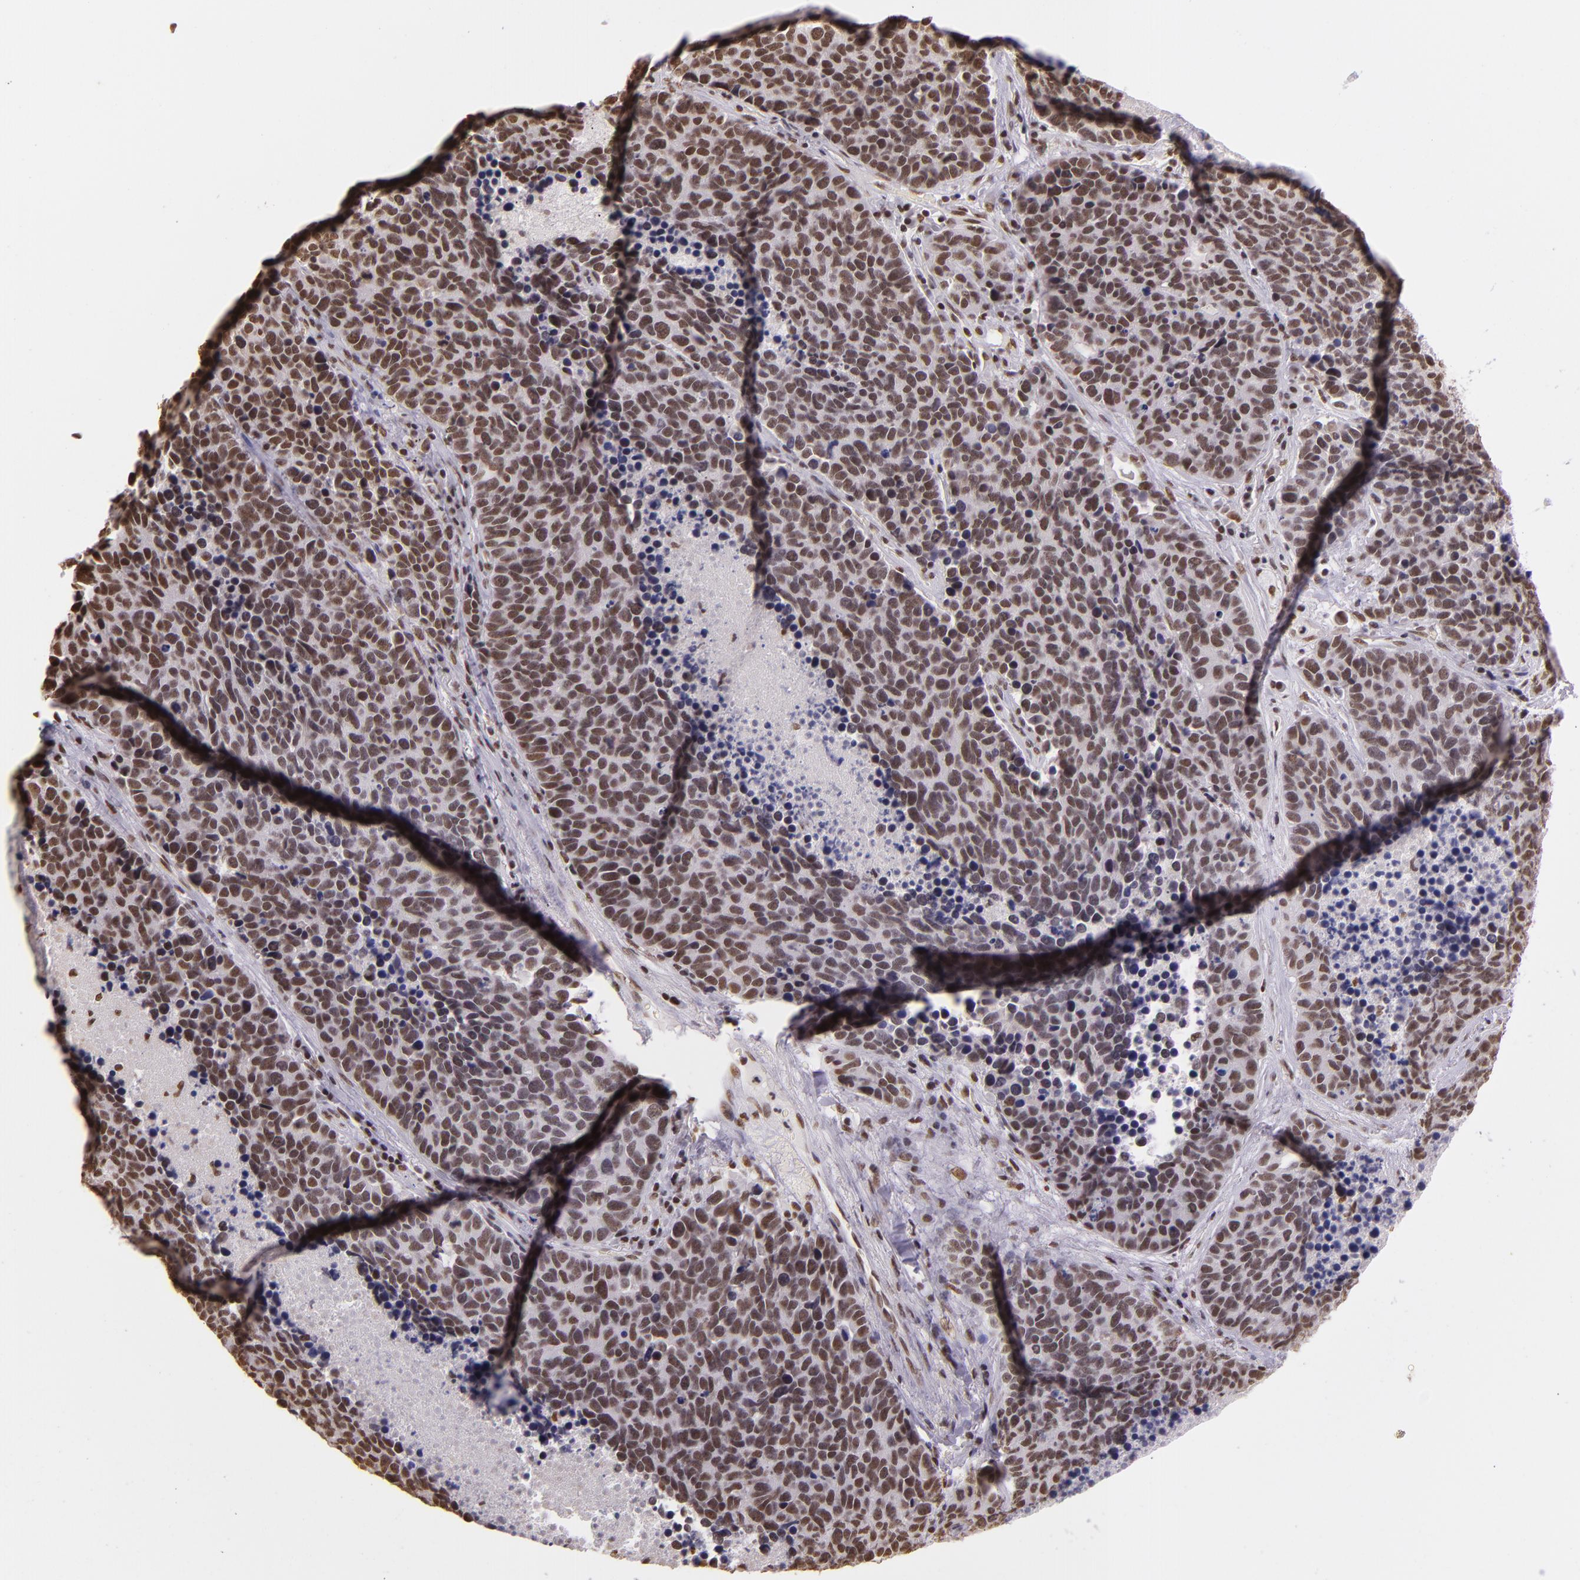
{"staining": {"intensity": "moderate", "quantity": ">75%", "location": "nuclear"}, "tissue": "lung cancer", "cell_type": "Tumor cells", "image_type": "cancer", "snomed": [{"axis": "morphology", "description": "Neoplasm, malignant, NOS"}, {"axis": "topography", "description": "Lung"}], "caption": "This is a photomicrograph of immunohistochemistry staining of lung neoplasm (malignant), which shows moderate expression in the nuclear of tumor cells.", "gene": "USF1", "patient": {"sex": "female", "age": 75}}